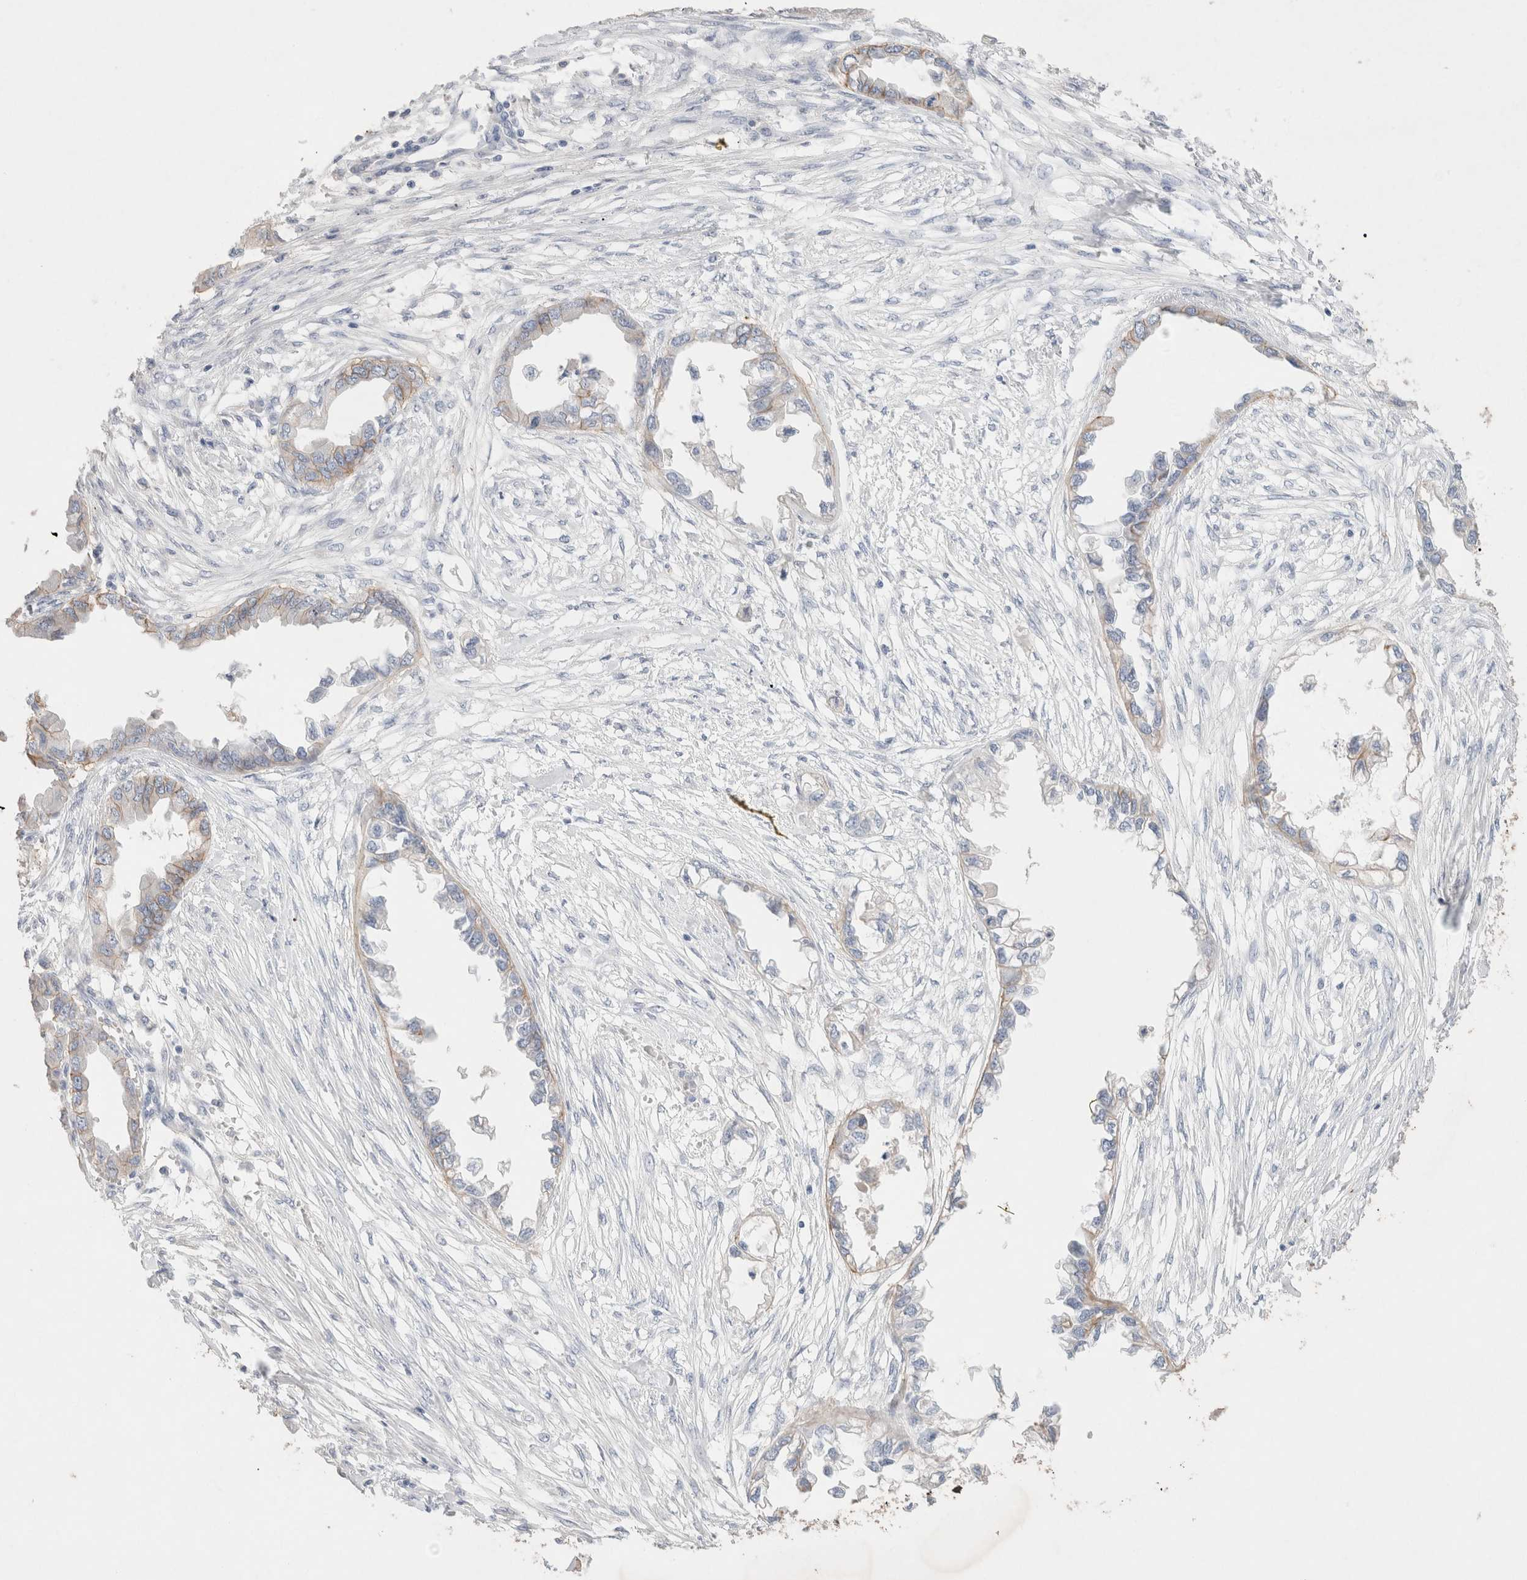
{"staining": {"intensity": "weak", "quantity": "<25%", "location": "cytoplasmic/membranous"}, "tissue": "endometrial cancer", "cell_type": "Tumor cells", "image_type": "cancer", "snomed": [{"axis": "morphology", "description": "Adenocarcinoma, NOS"}, {"axis": "morphology", "description": "Adenocarcinoma, metastatic, NOS"}, {"axis": "topography", "description": "Adipose tissue"}, {"axis": "topography", "description": "Endometrium"}], "caption": "The micrograph displays no staining of tumor cells in endometrial metastatic adenocarcinoma.", "gene": "EPCAM", "patient": {"sex": "female", "age": 67}}